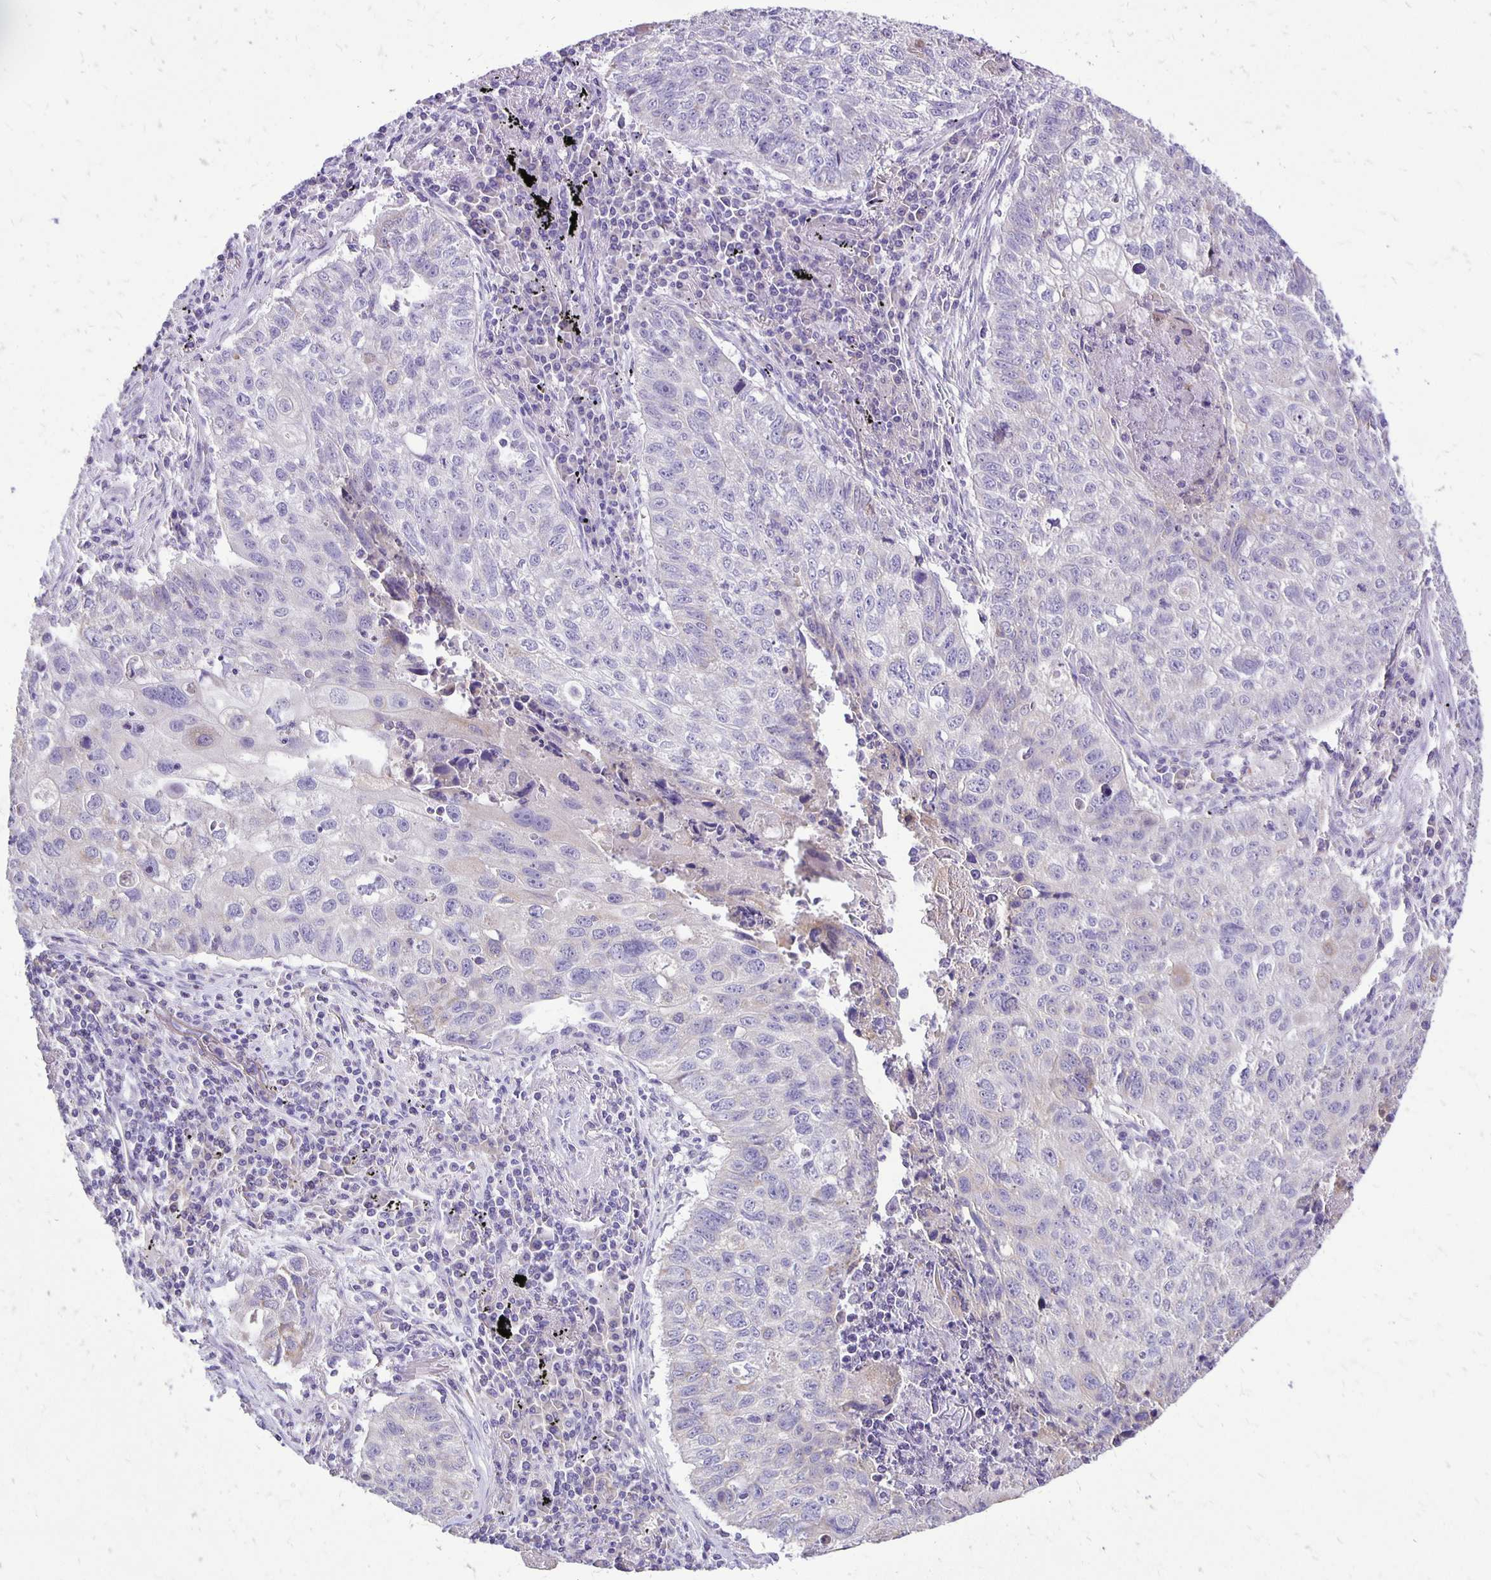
{"staining": {"intensity": "negative", "quantity": "none", "location": "none"}, "tissue": "lung cancer", "cell_type": "Tumor cells", "image_type": "cancer", "snomed": [{"axis": "morphology", "description": "Normal morphology"}, {"axis": "morphology", "description": "Aneuploidy"}, {"axis": "morphology", "description": "Squamous cell carcinoma, NOS"}, {"axis": "topography", "description": "Lymph node"}, {"axis": "topography", "description": "Lung"}], "caption": "The photomicrograph exhibits no staining of tumor cells in aneuploidy (lung).", "gene": "ANKRD45", "patient": {"sex": "female", "age": 76}}